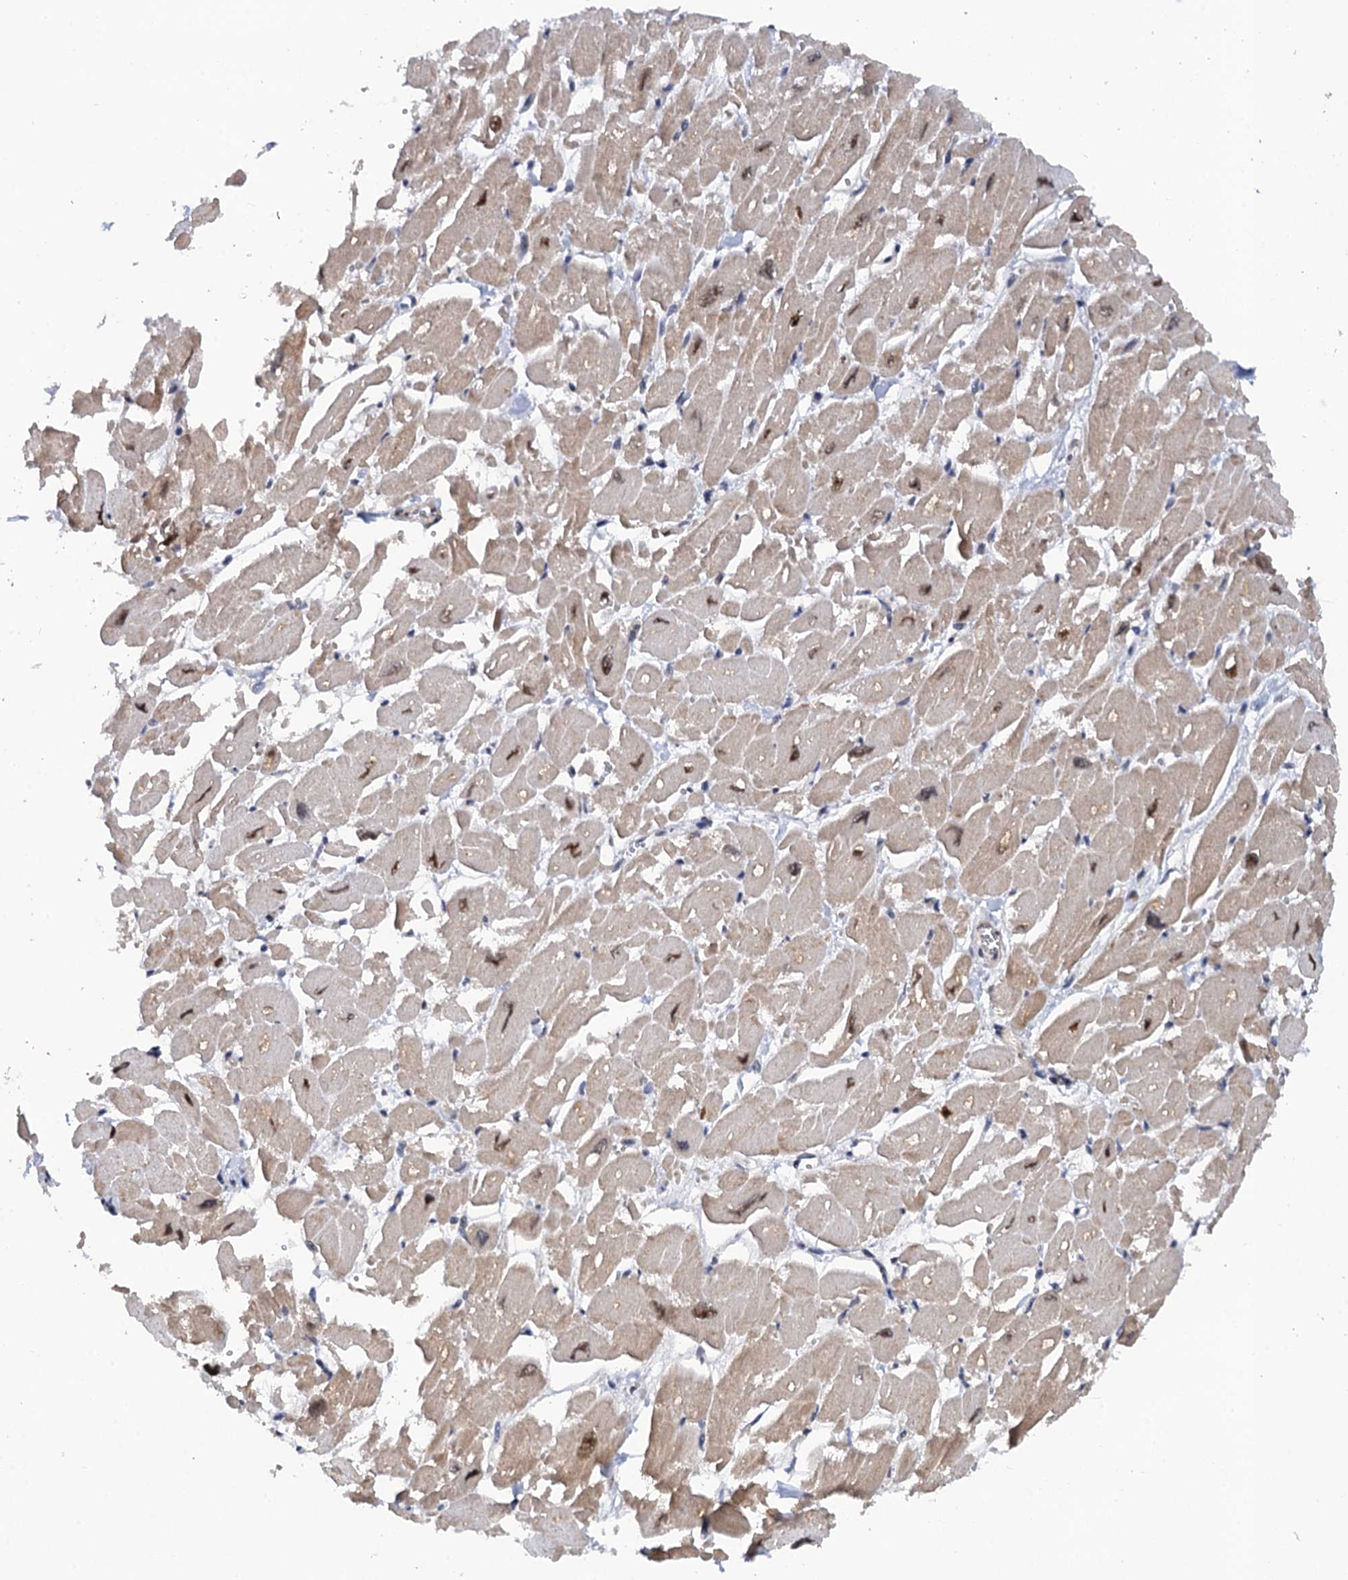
{"staining": {"intensity": "moderate", "quantity": "25%-75%", "location": "nuclear"}, "tissue": "heart muscle", "cell_type": "Cardiomyocytes", "image_type": "normal", "snomed": [{"axis": "morphology", "description": "Normal tissue, NOS"}, {"axis": "topography", "description": "Heart"}], "caption": "Cardiomyocytes reveal moderate nuclear expression in about 25%-75% of cells in benign heart muscle. (DAB IHC, brown staining for protein, blue staining for nuclei).", "gene": "ZAR1L", "patient": {"sex": "male", "age": 54}}